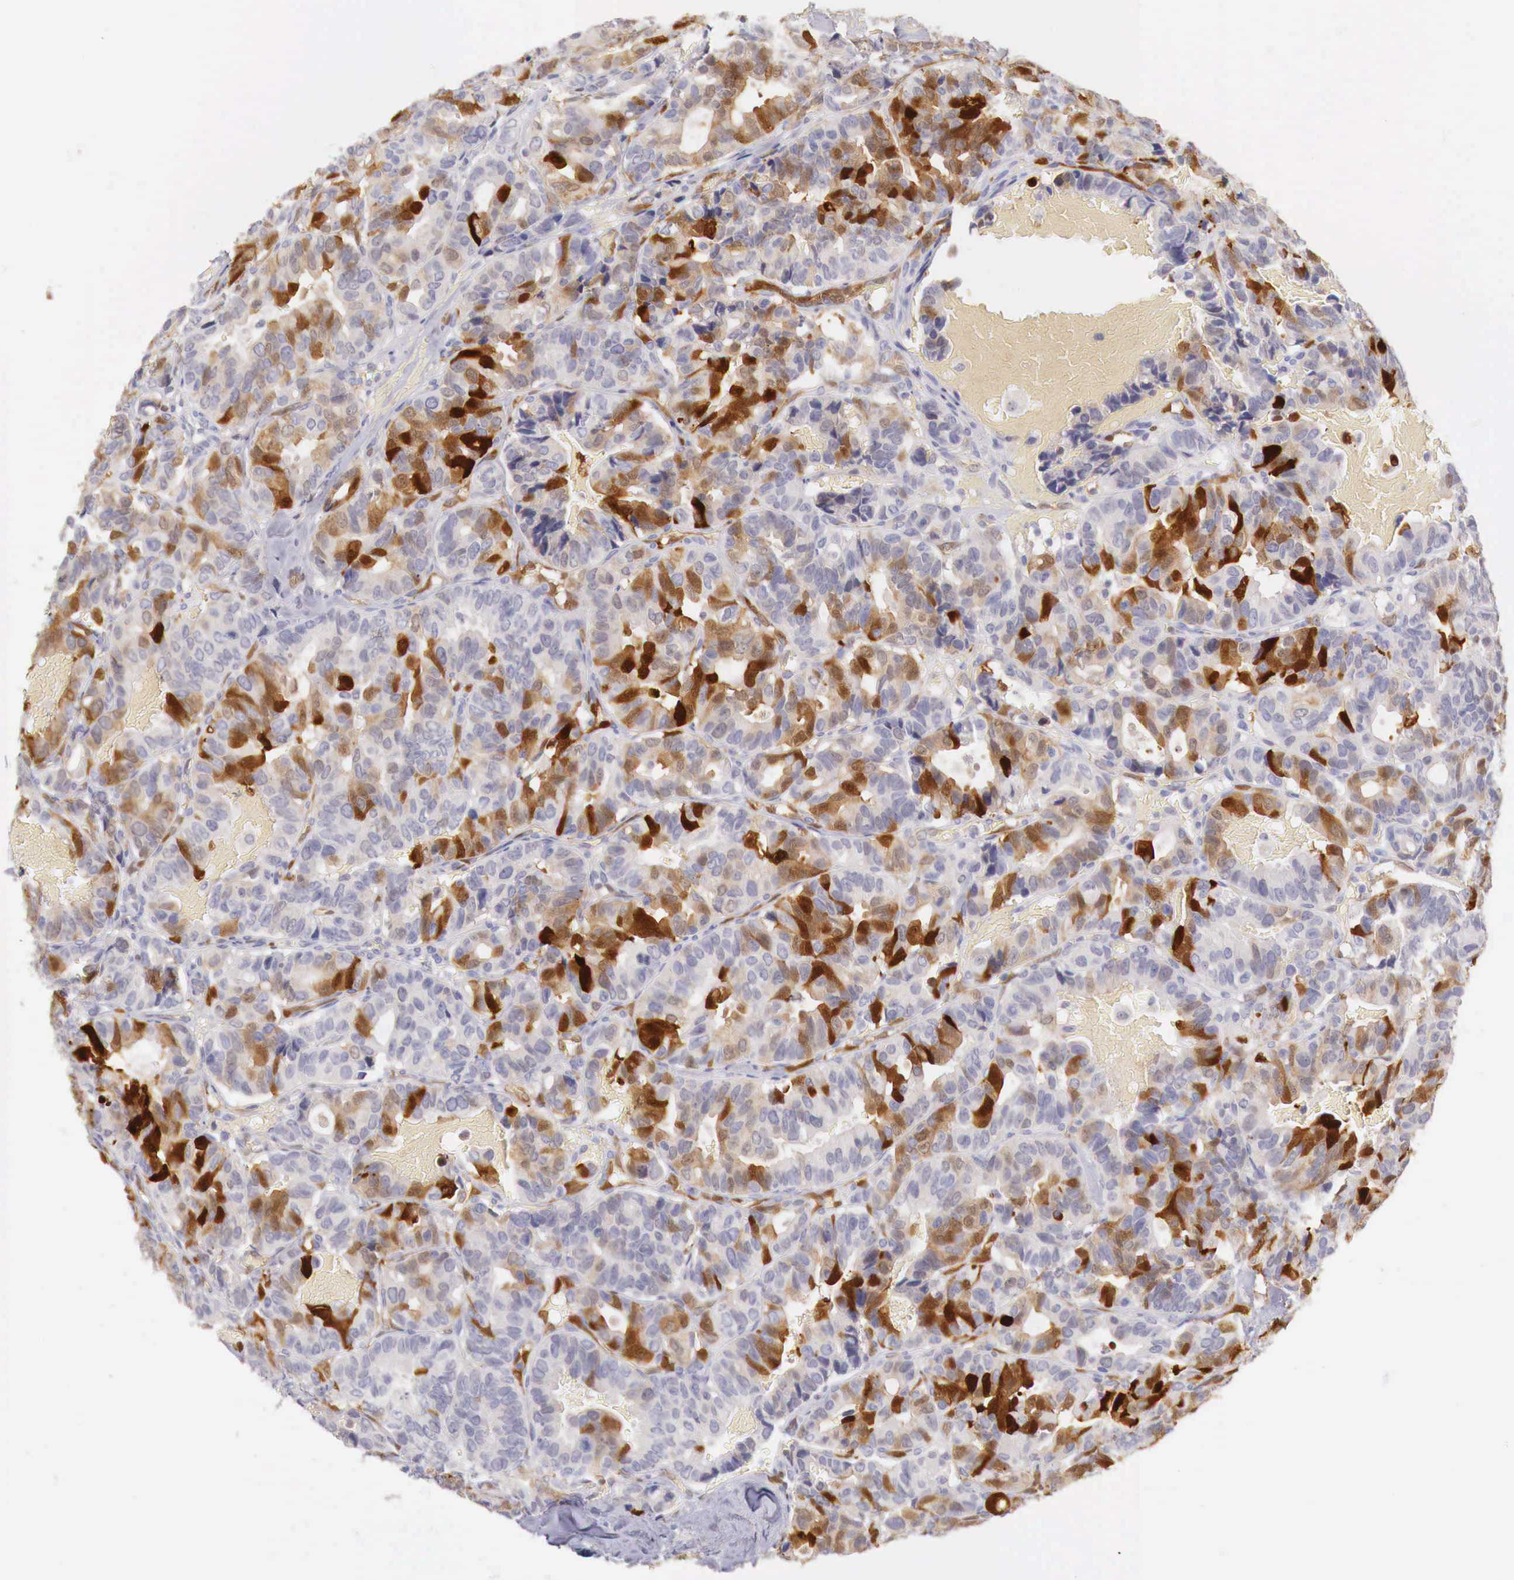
{"staining": {"intensity": "strong", "quantity": "25%-75%", "location": "cytoplasmic/membranous,nuclear"}, "tissue": "breast cancer", "cell_type": "Tumor cells", "image_type": "cancer", "snomed": [{"axis": "morphology", "description": "Duct carcinoma"}, {"axis": "topography", "description": "Breast"}], "caption": "DAB (3,3'-diaminobenzidine) immunohistochemical staining of human invasive ductal carcinoma (breast) reveals strong cytoplasmic/membranous and nuclear protein positivity in about 25%-75% of tumor cells.", "gene": "ITIH6", "patient": {"sex": "female", "age": 69}}